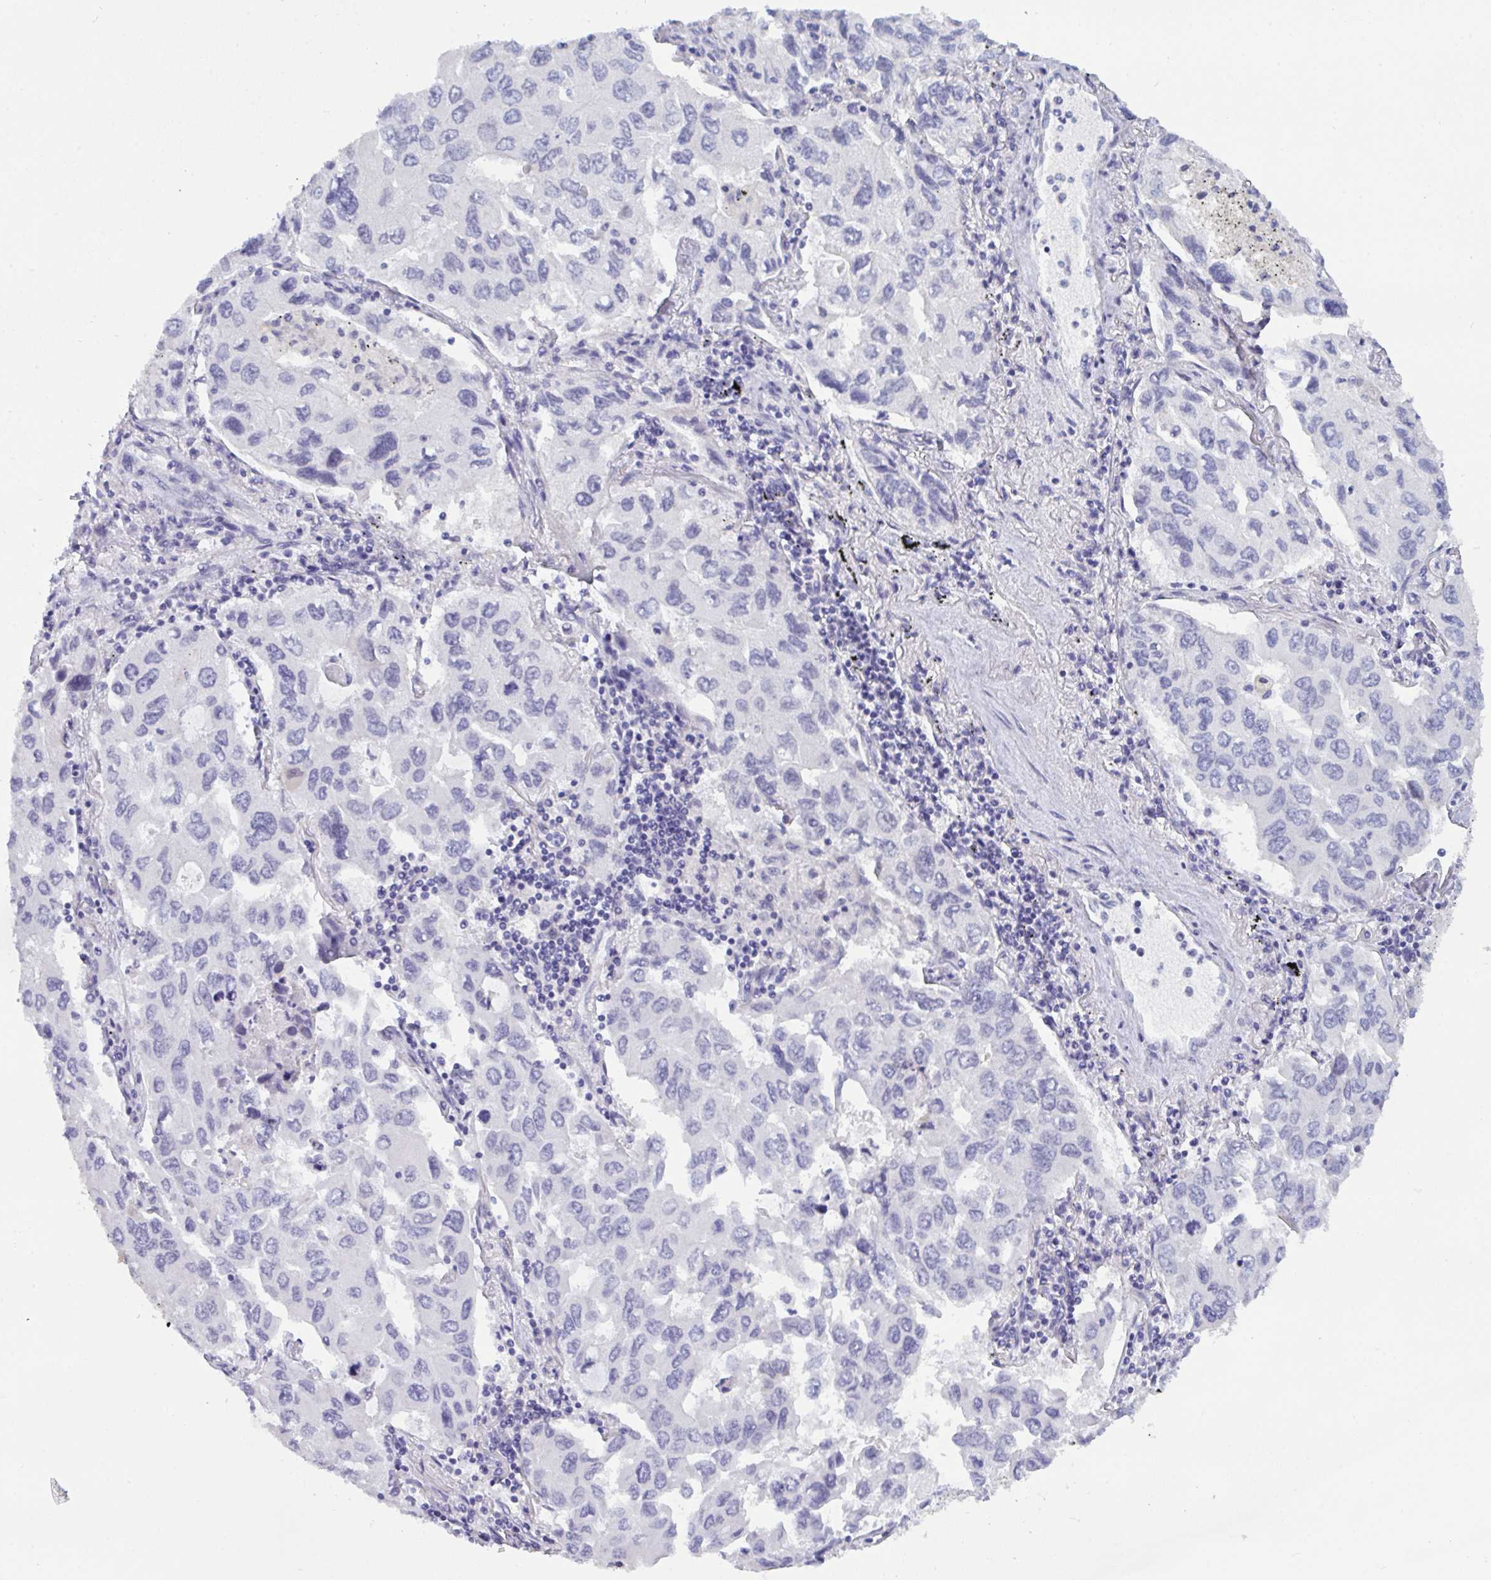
{"staining": {"intensity": "negative", "quantity": "none", "location": "none"}, "tissue": "lung cancer", "cell_type": "Tumor cells", "image_type": "cancer", "snomed": [{"axis": "morphology", "description": "Adenocarcinoma, NOS"}, {"axis": "topography", "description": "Lung"}], "caption": "IHC histopathology image of neoplastic tissue: human lung adenocarcinoma stained with DAB (3,3'-diaminobenzidine) demonstrates no significant protein staining in tumor cells.", "gene": "SERPINB13", "patient": {"sex": "male", "age": 64}}